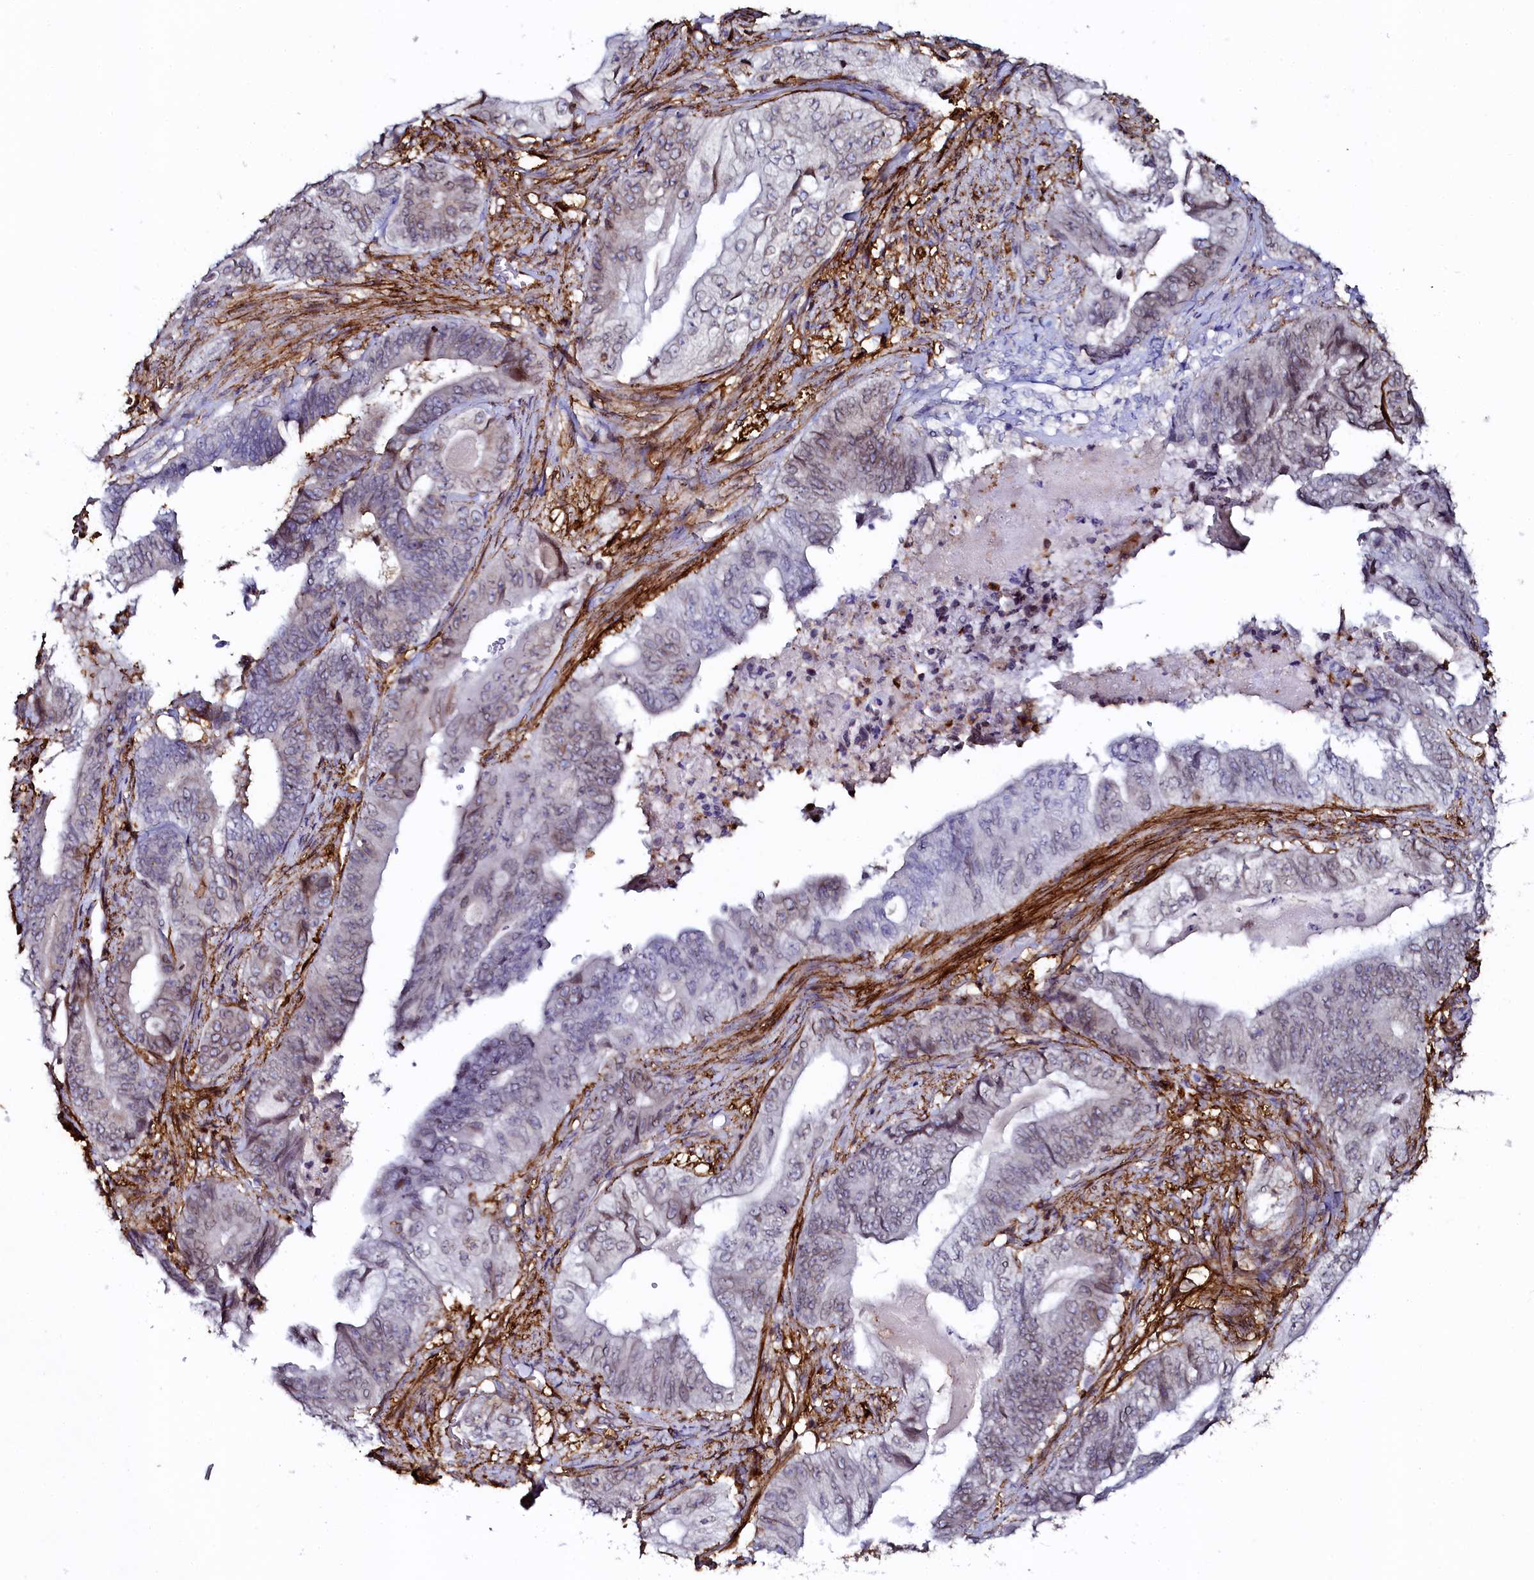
{"staining": {"intensity": "negative", "quantity": "none", "location": "none"}, "tissue": "stomach cancer", "cell_type": "Tumor cells", "image_type": "cancer", "snomed": [{"axis": "morphology", "description": "Adenocarcinoma, NOS"}, {"axis": "topography", "description": "Stomach"}], "caption": "This is a image of immunohistochemistry (IHC) staining of stomach cancer, which shows no staining in tumor cells.", "gene": "AAAS", "patient": {"sex": "female", "age": 73}}